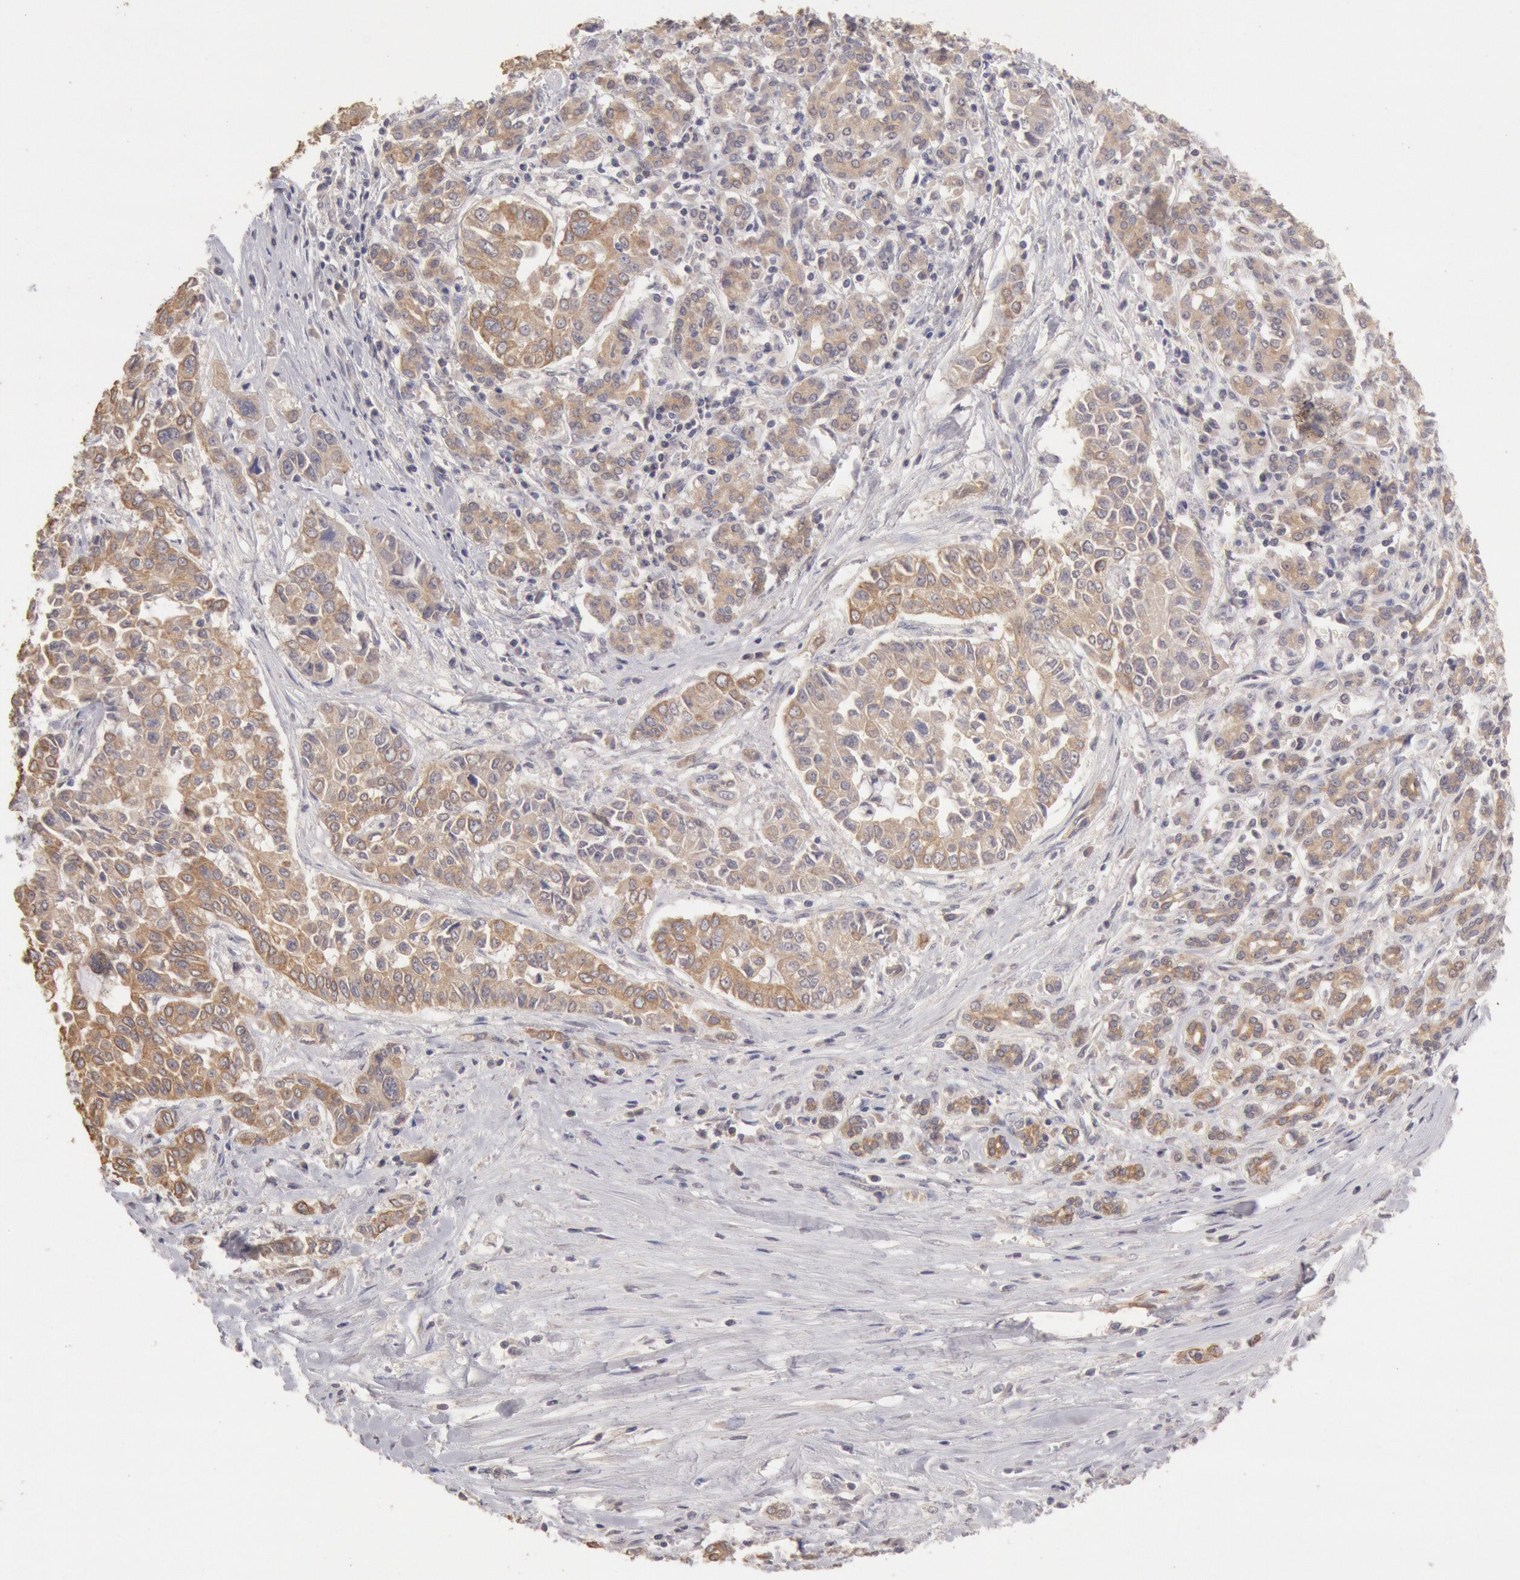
{"staining": {"intensity": "moderate", "quantity": ">75%", "location": "cytoplasmic/membranous"}, "tissue": "pancreatic cancer", "cell_type": "Tumor cells", "image_type": "cancer", "snomed": [{"axis": "morphology", "description": "Adenocarcinoma, NOS"}, {"axis": "topography", "description": "Pancreas"}], "caption": "Approximately >75% of tumor cells in human pancreatic adenocarcinoma exhibit moderate cytoplasmic/membranous protein expression as visualized by brown immunohistochemical staining.", "gene": "ZFP36L1", "patient": {"sex": "female", "age": 52}}